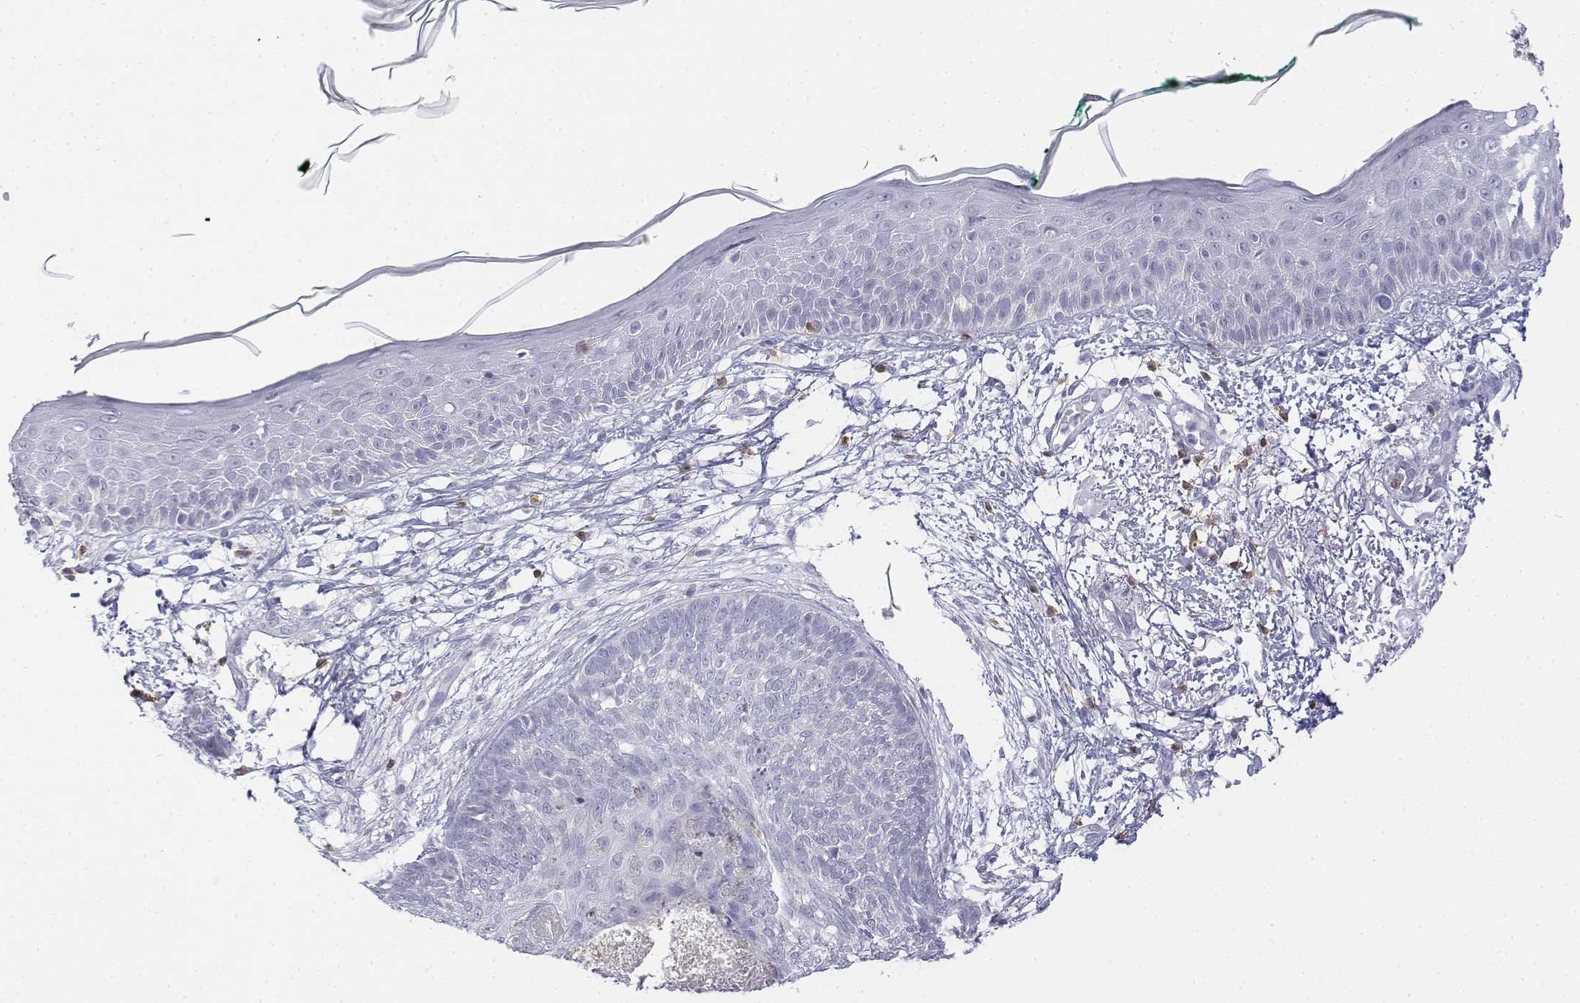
{"staining": {"intensity": "negative", "quantity": "none", "location": "none"}, "tissue": "skin cancer", "cell_type": "Tumor cells", "image_type": "cancer", "snomed": [{"axis": "morphology", "description": "Normal tissue, NOS"}, {"axis": "morphology", "description": "Basal cell carcinoma"}, {"axis": "topography", "description": "Skin"}], "caption": "Immunohistochemistry (IHC) micrograph of basal cell carcinoma (skin) stained for a protein (brown), which demonstrates no positivity in tumor cells.", "gene": "CD3E", "patient": {"sex": "male", "age": 84}}